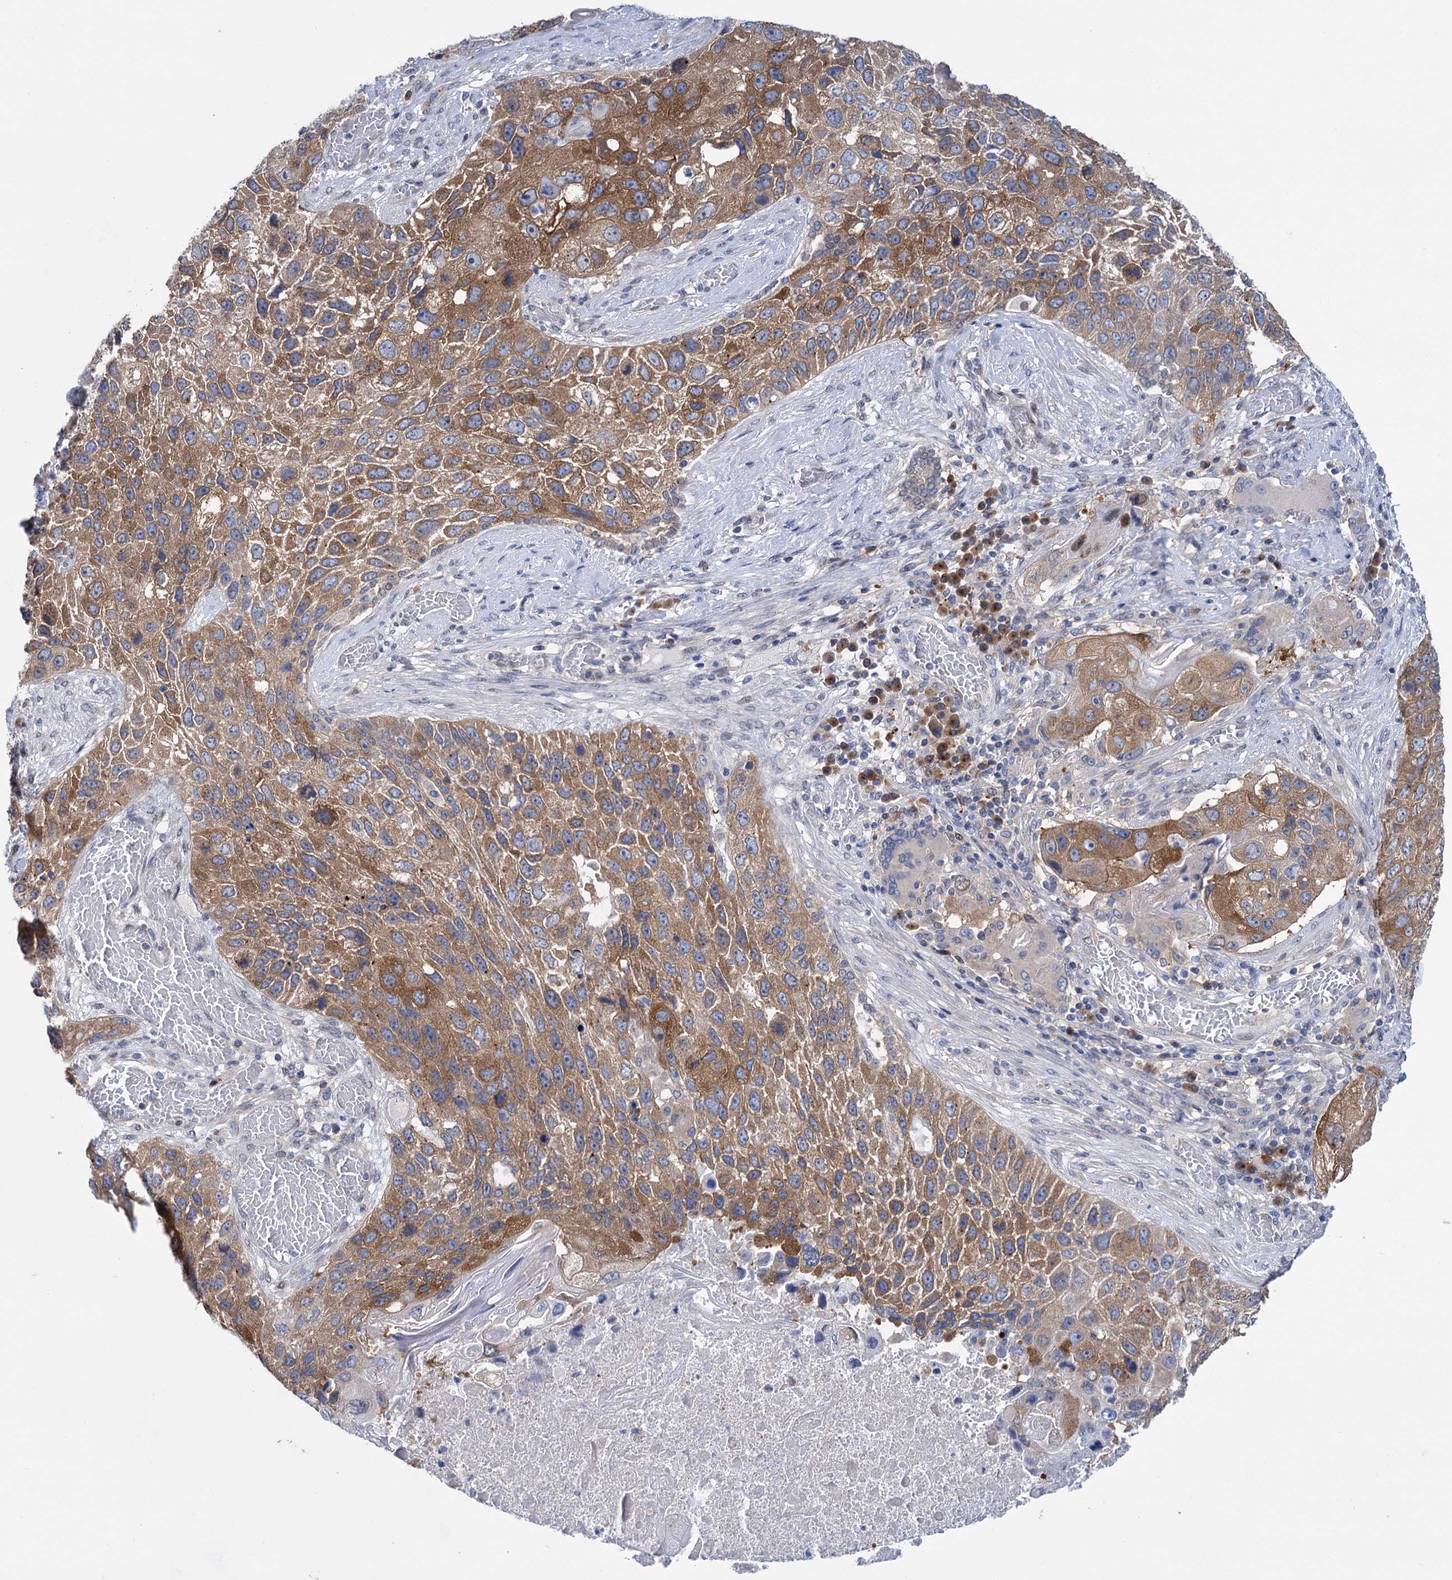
{"staining": {"intensity": "moderate", "quantity": ">75%", "location": "cytoplasmic/membranous"}, "tissue": "lung cancer", "cell_type": "Tumor cells", "image_type": "cancer", "snomed": [{"axis": "morphology", "description": "Squamous cell carcinoma, NOS"}, {"axis": "topography", "description": "Lung"}], "caption": "Immunohistochemistry (IHC) micrograph of lung cancer (squamous cell carcinoma) stained for a protein (brown), which demonstrates medium levels of moderate cytoplasmic/membranous staining in approximately >75% of tumor cells.", "gene": "ZNRD2", "patient": {"sex": "male", "age": 61}}